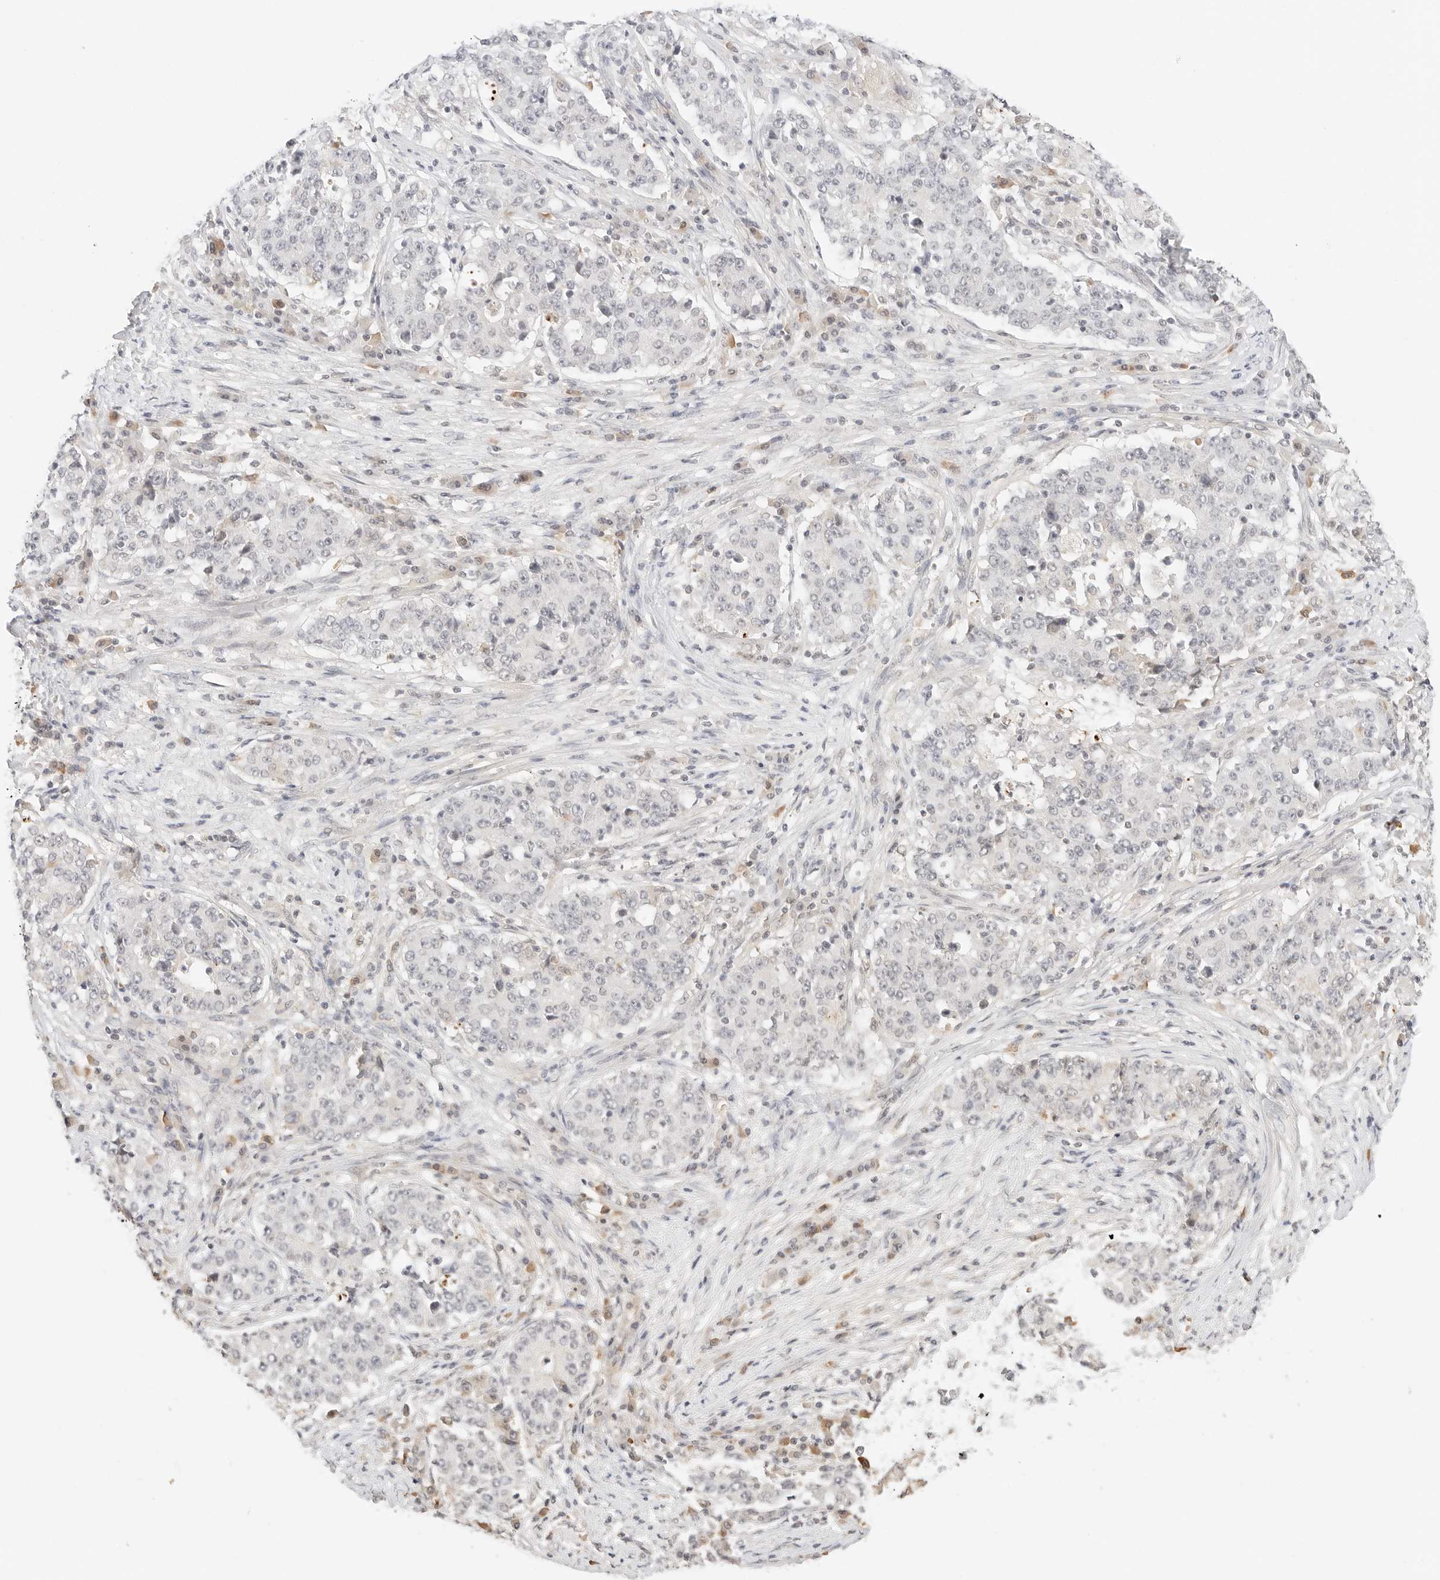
{"staining": {"intensity": "negative", "quantity": "none", "location": "none"}, "tissue": "stomach cancer", "cell_type": "Tumor cells", "image_type": "cancer", "snomed": [{"axis": "morphology", "description": "Adenocarcinoma, NOS"}, {"axis": "topography", "description": "Stomach"}], "caption": "IHC micrograph of human adenocarcinoma (stomach) stained for a protein (brown), which exhibits no staining in tumor cells. (Brightfield microscopy of DAB IHC at high magnification).", "gene": "SEPTIN4", "patient": {"sex": "male", "age": 59}}